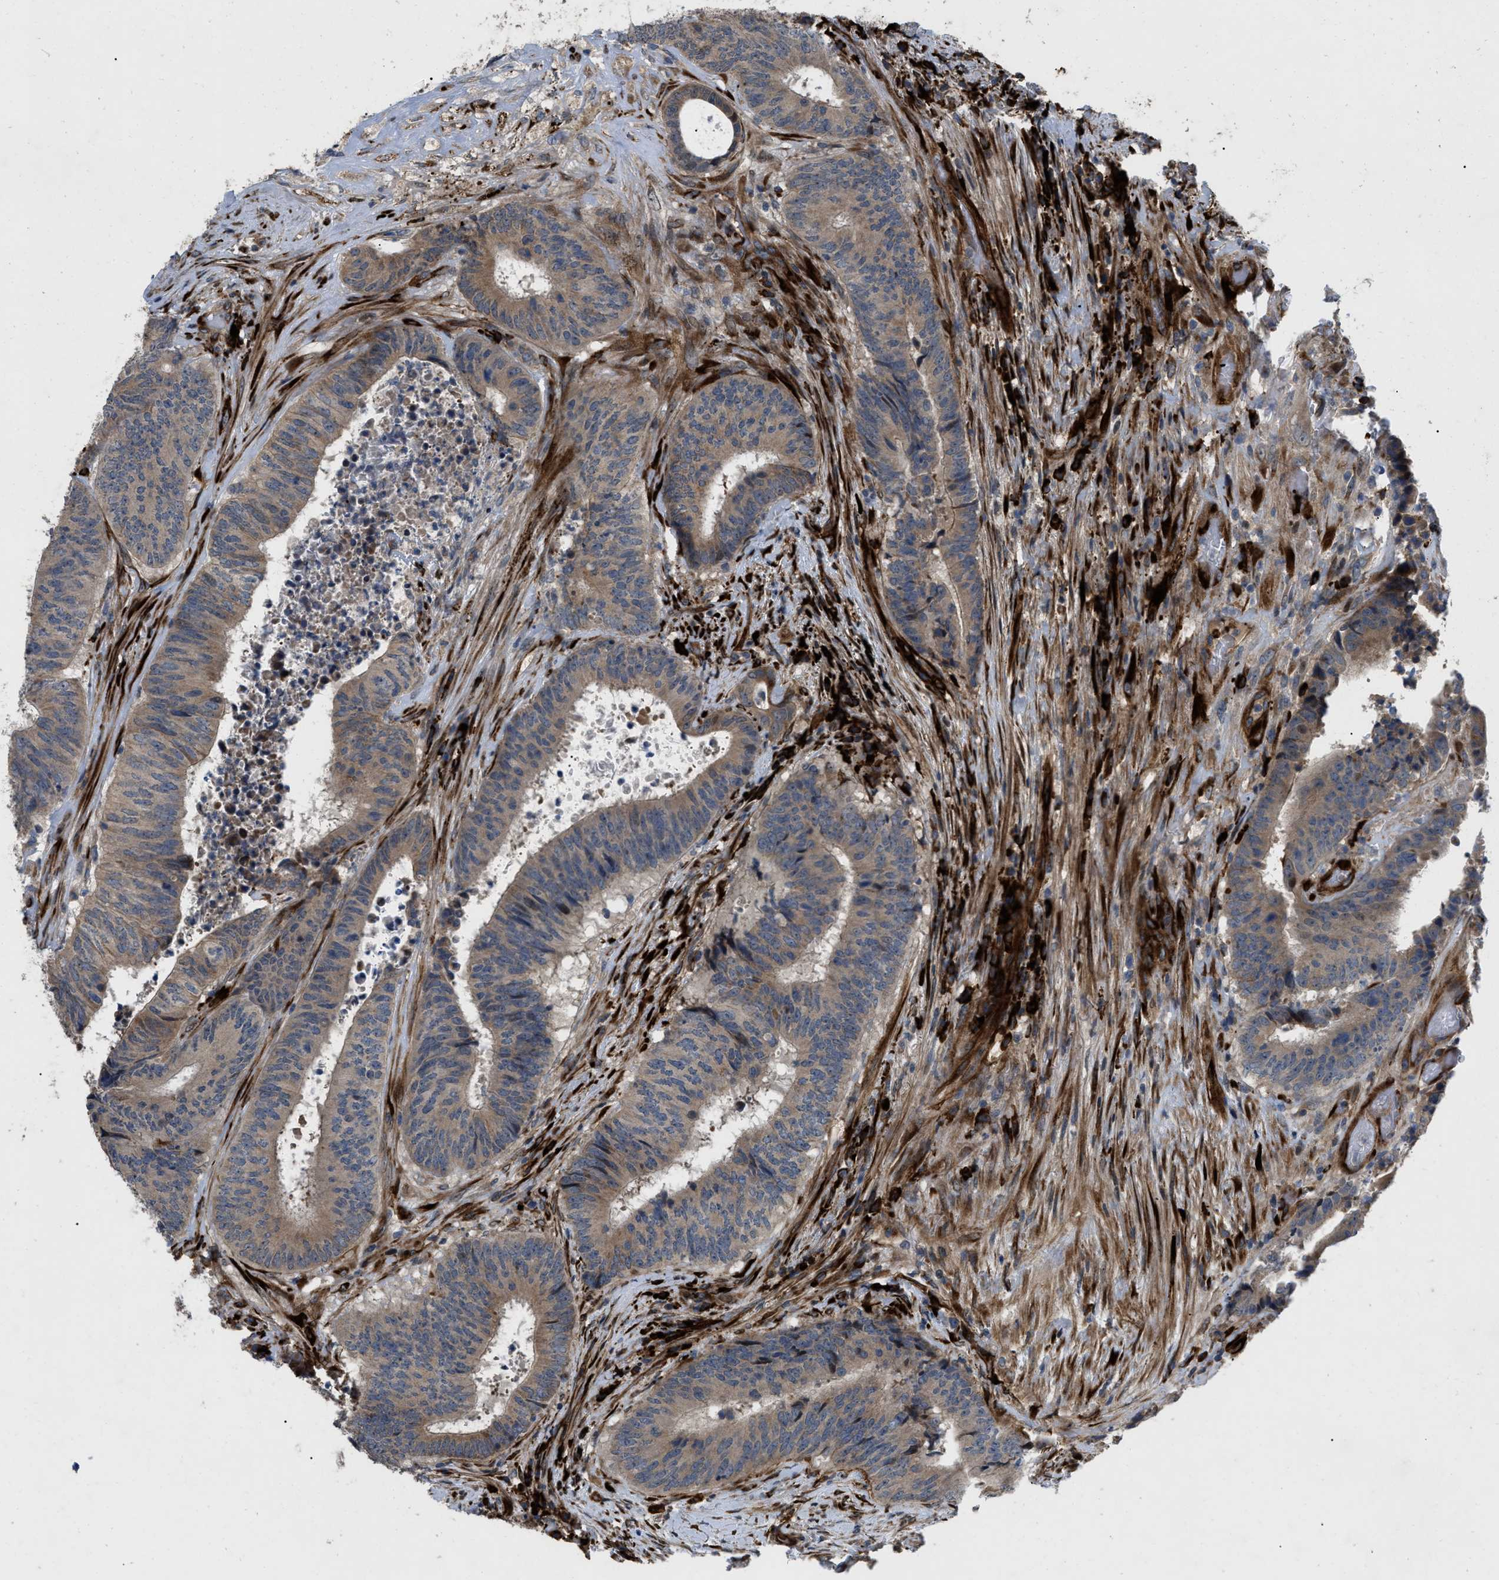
{"staining": {"intensity": "weak", "quantity": ">75%", "location": "cytoplasmic/membranous"}, "tissue": "colorectal cancer", "cell_type": "Tumor cells", "image_type": "cancer", "snomed": [{"axis": "morphology", "description": "Adenocarcinoma, NOS"}, {"axis": "topography", "description": "Rectum"}], "caption": "There is low levels of weak cytoplasmic/membranous positivity in tumor cells of colorectal cancer, as demonstrated by immunohistochemical staining (brown color).", "gene": "HSPA12B", "patient": {"sex": "male", "age": 72}}